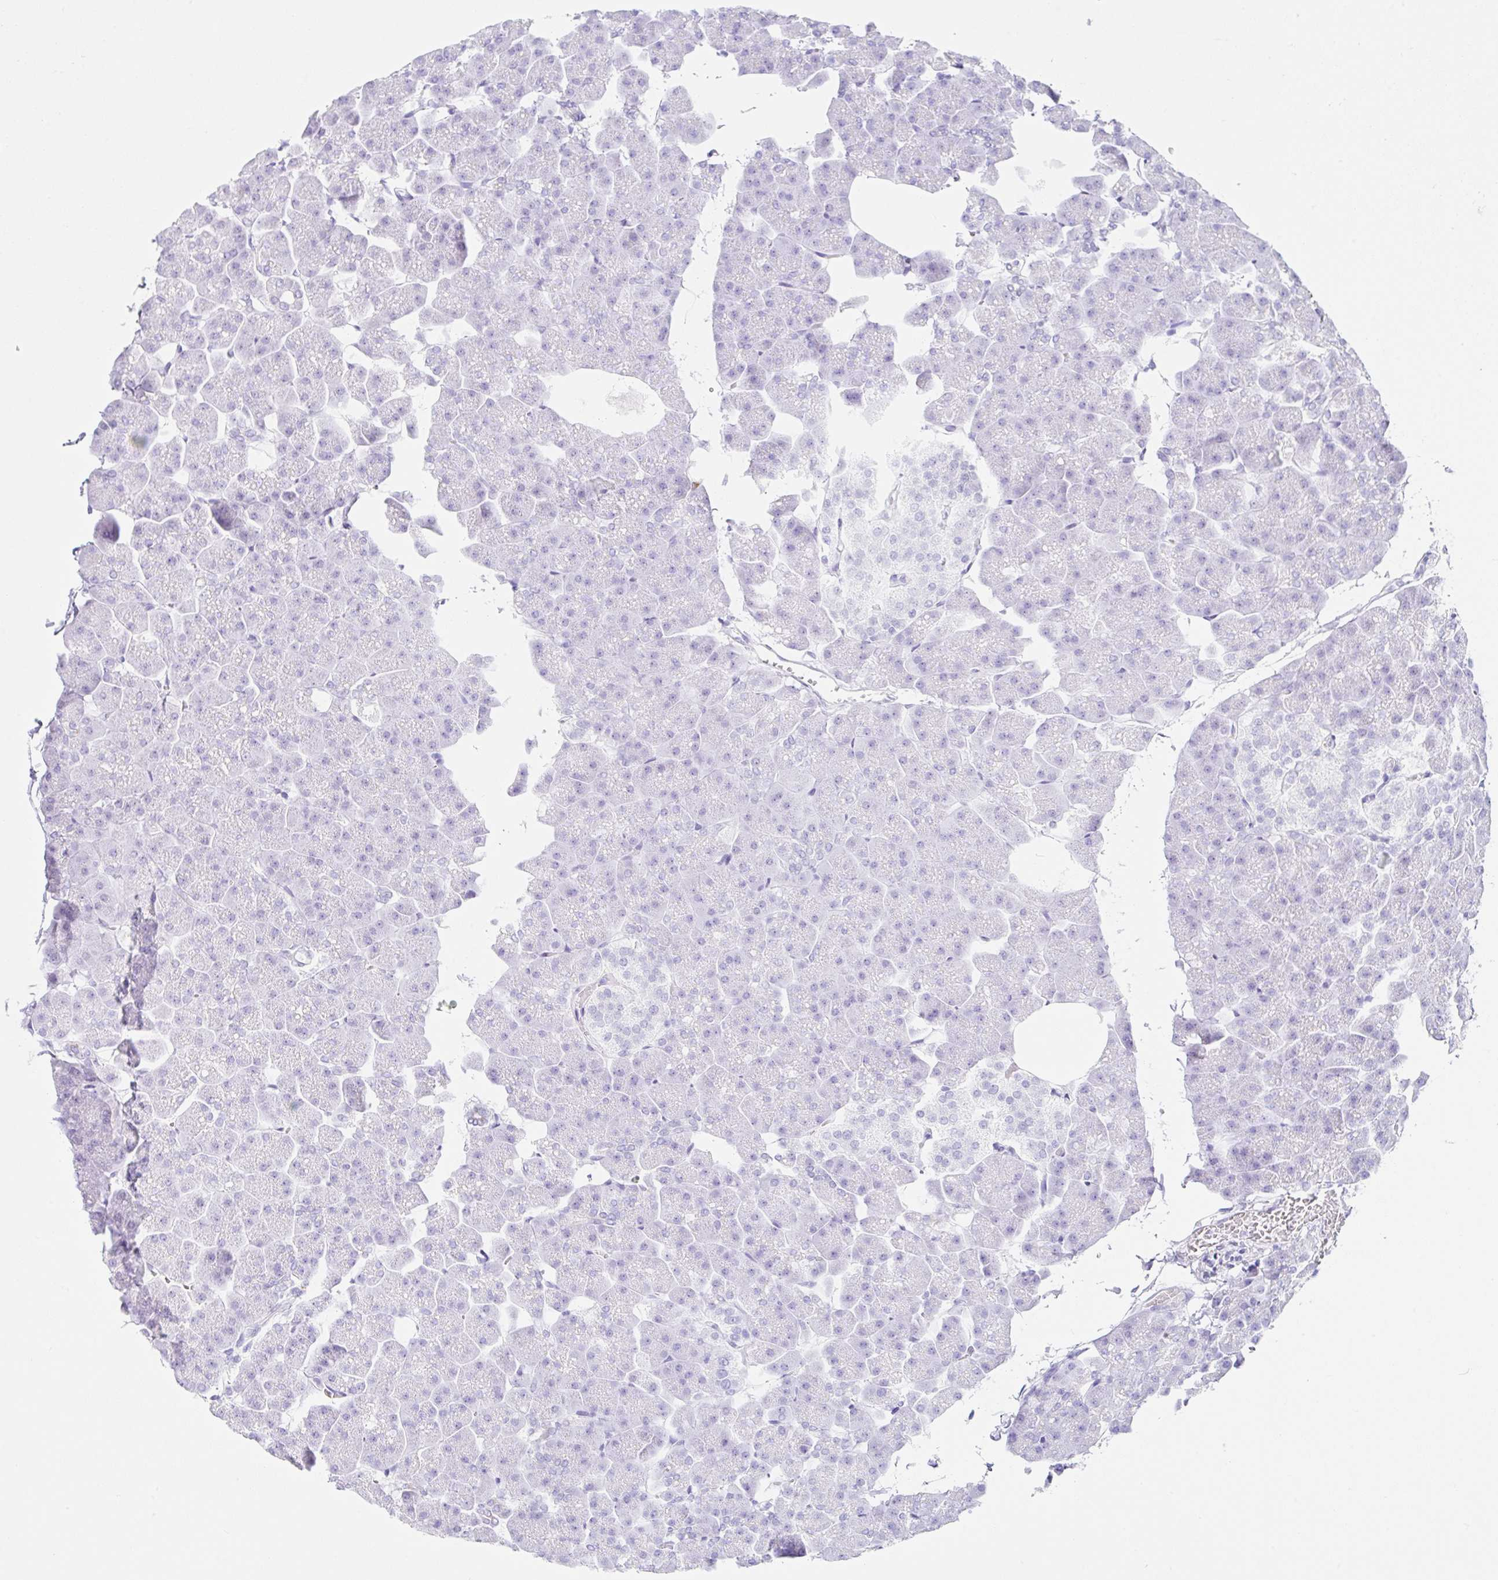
{"staining": {"intensity": "negative", "quantity": "none", "location": "none"}, "tissue": "pancreas", "cell_type": "Exocrine glandular cells", "image_type": "normal", "snomed": [{"axis": "morphology", "description": "Normal tissue, NOS"}, {"axis": "topography", "description": "Pancreas"}], "caption": "IHC micrograph of benign pancreas: pancreas stained with DAB shows no significant protein positivity in exocrine glandular cells.", "gene": "CLDND2", "patient": {"sex": "male", "age": 35}}